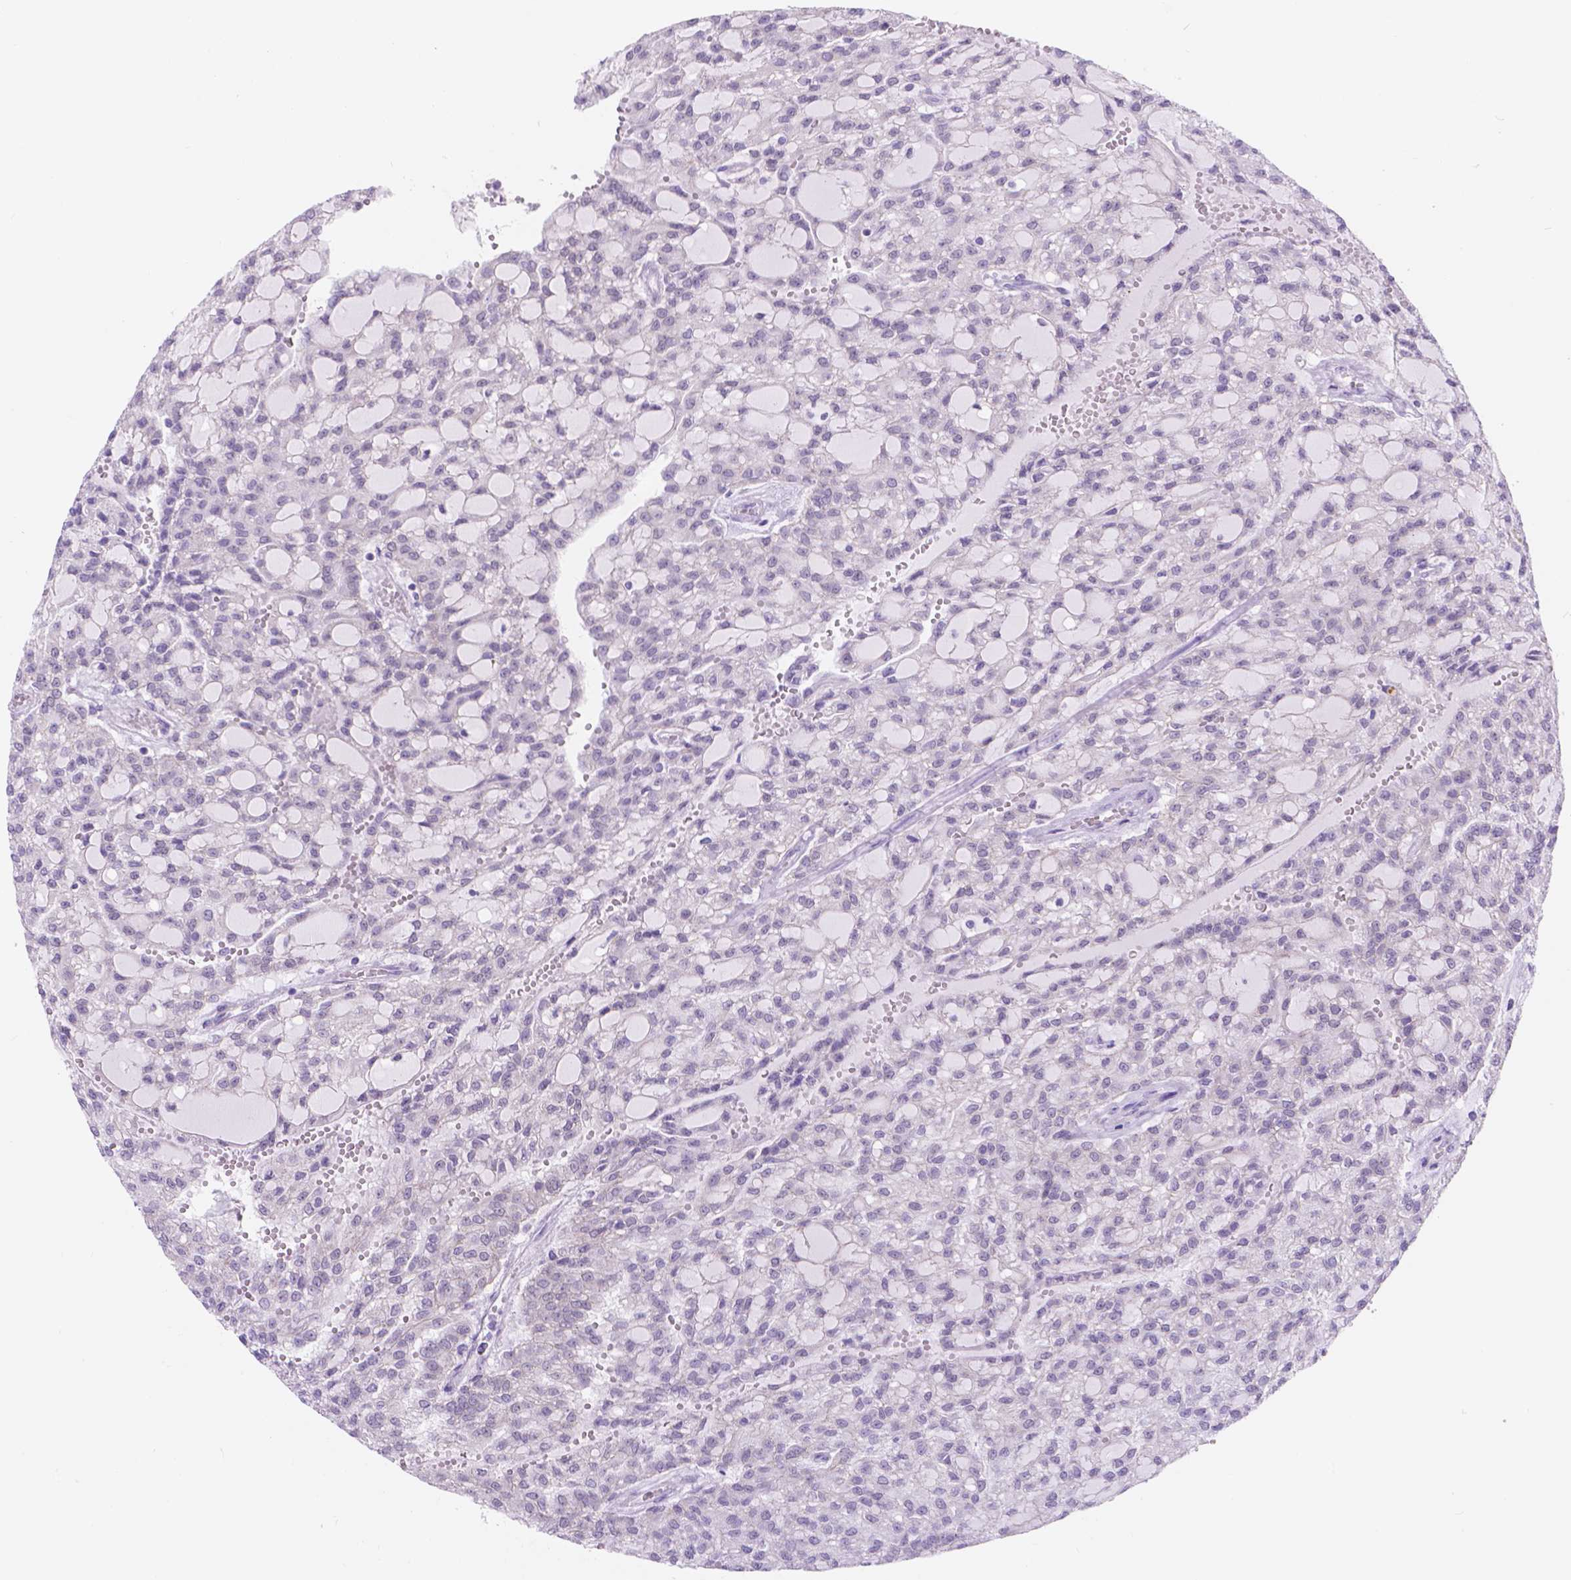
{"staining": {"intensity": "negative", "quantity": "none", "location": "none"}, "tissue": "renal cancer", "cell_type": "Tumor cells", "image_type": "cancer", "snomed": [{"axis": "morphology", "description": "Adenocarcinoma, NOS"}, {"axis": "topography", "description": "Kidney"}], "caption": "Tumor cells show no significant expression in renal adenocarcinoma.", "gene": "DCC", "patient": {"sex": "male", "age": 63}}